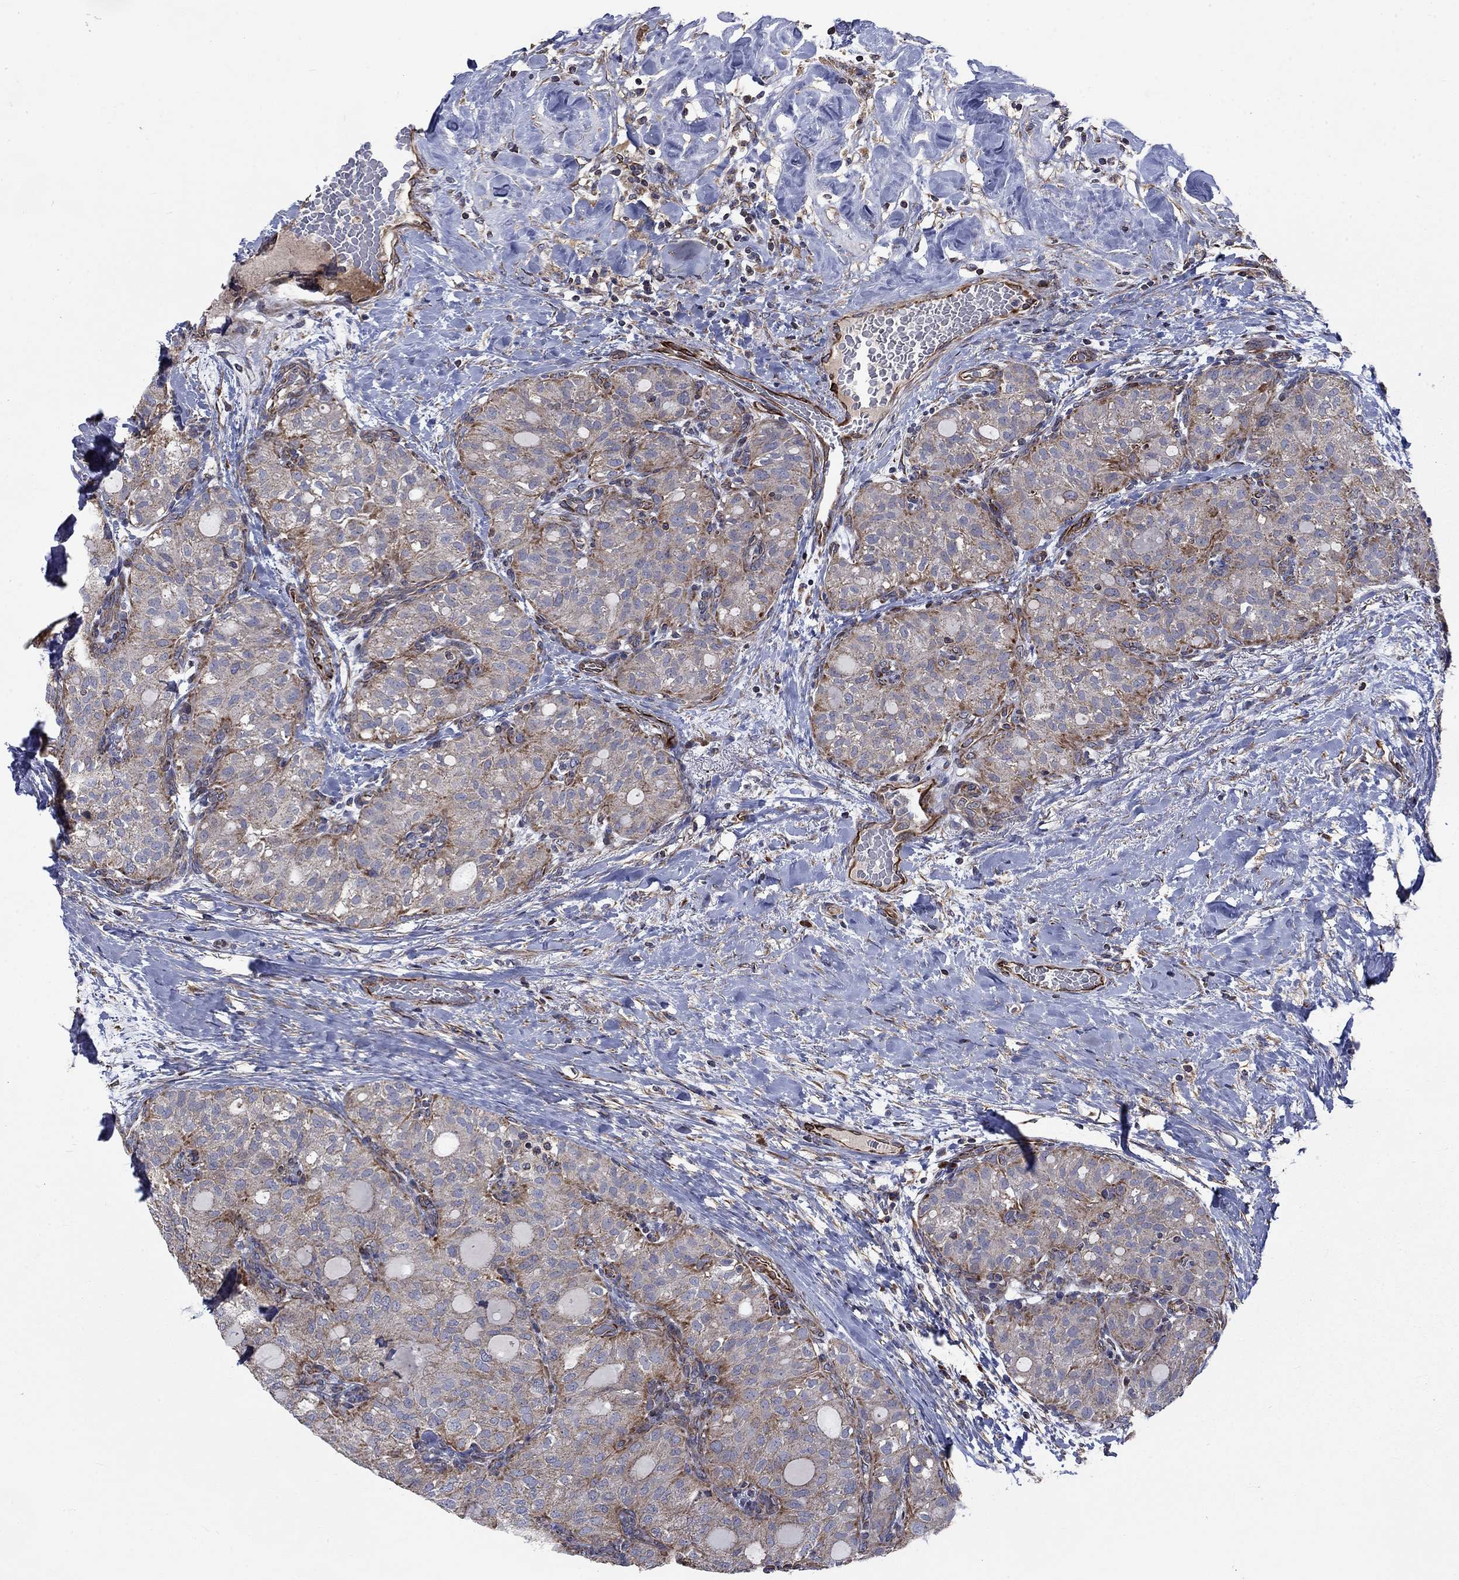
{"staining": {"intensity": "moderate", "quantity": "<25%", "location": "cytoplasmic/membranous"}, "tissue": "thyroid cancer", "cell_type": "Tumor cells", "image_type": "cancer", "snomed": [{"axis": "morphology", "description": "Follicular adenoma carcinoma, NOS"}, {"axis": "topography", "description": "Thyroid gland"}], "caption": "Immunohistochemistry (IHC) of human follicular adenoma carcinoma (thyroid) displays low levels of moderate cytoplasmic/membranous positivity in approximately <25% of tumor cells.", "gene": "NDUFC1", "patient": {"sex": "male", "age": 75}}